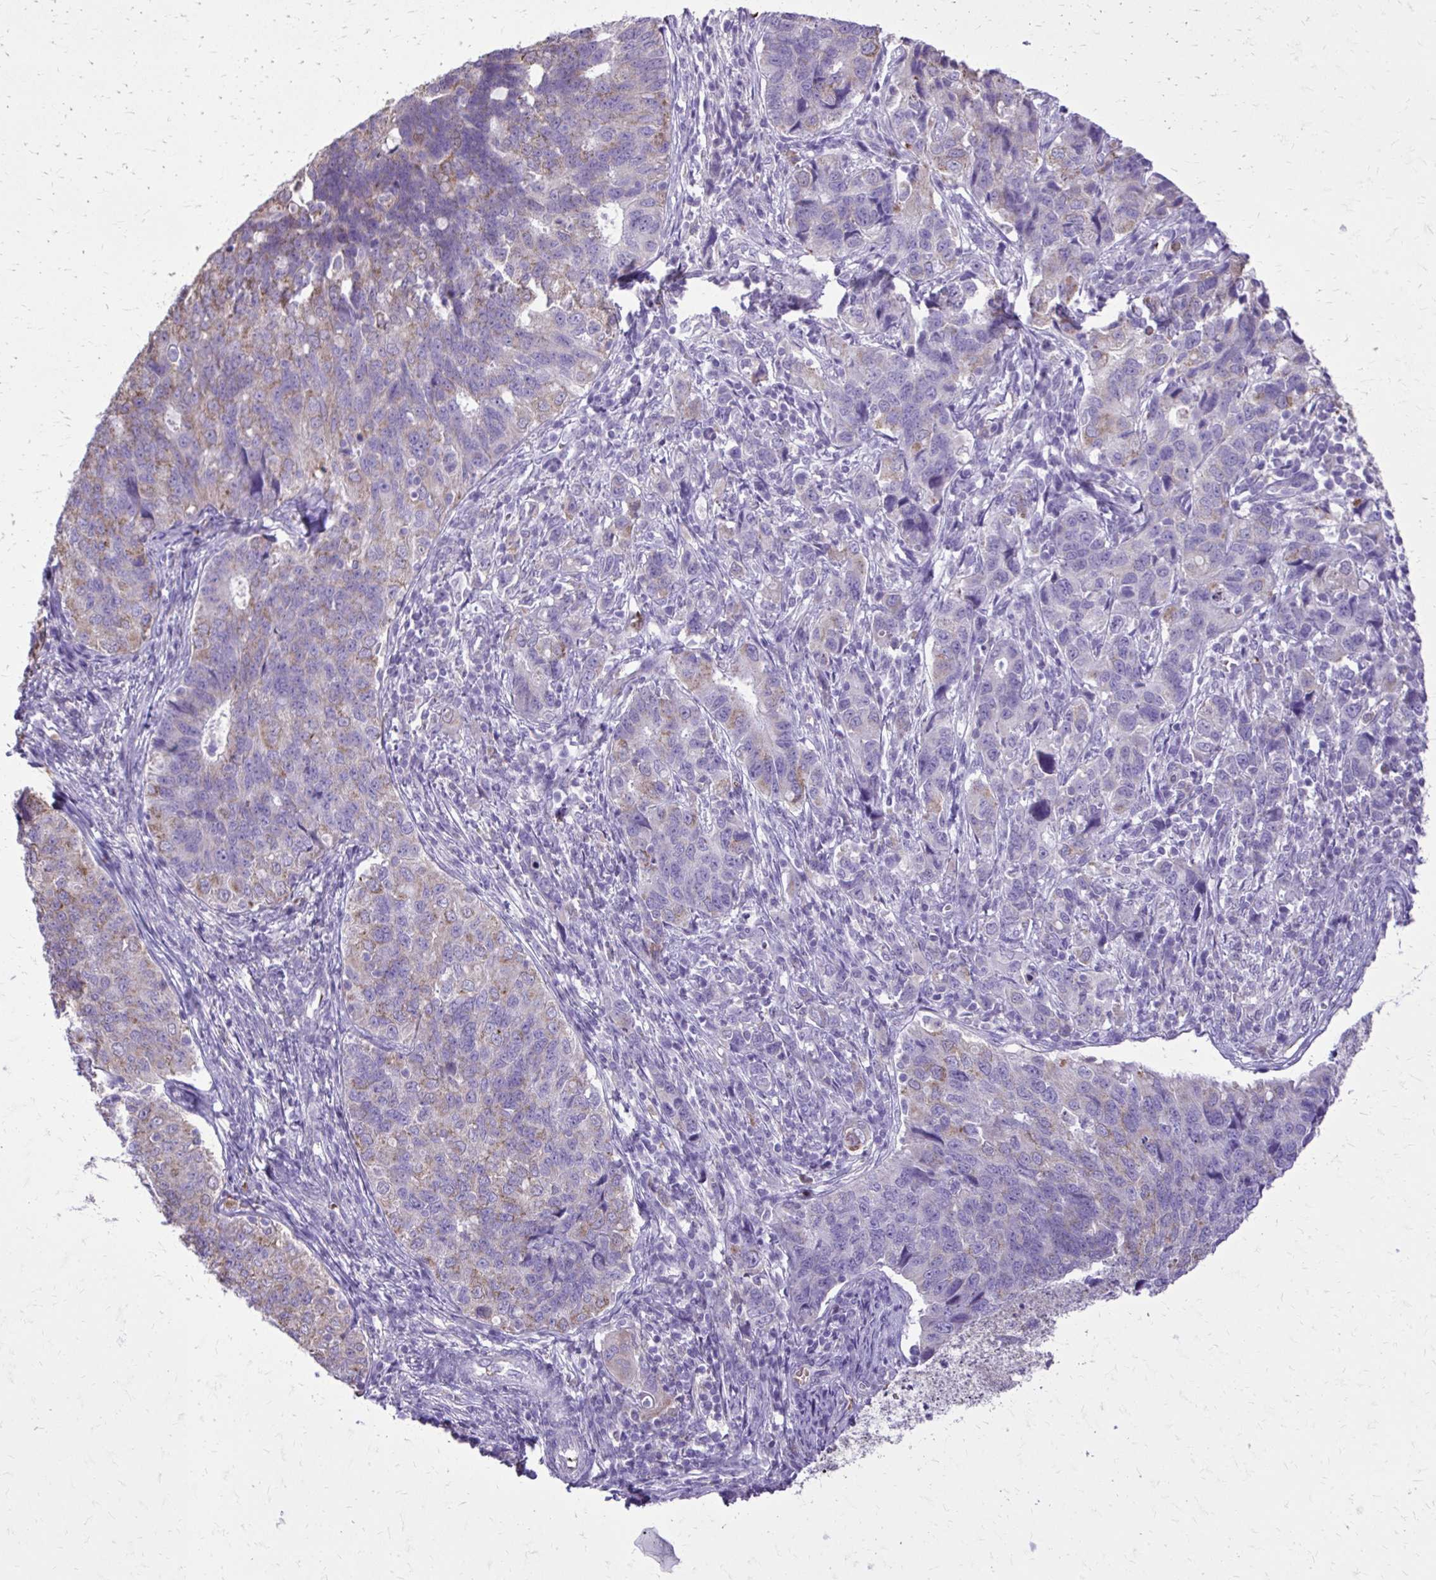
{"staining": {"intensity": "weak", "quantity": "25%-75%", "location": "cytoplasmic/membranous"}, "tissue": "endometrial cancer", "cell_type": "Tumor cells", "image_type": "cancer", "snomed": [{"axis": "morphology", "description": "Adenocarcinoma, NOS"}, {"axis": "topography", "description": "Endometrium"}], "caption": "Immunohistochemical staining of endometrial cancer reveals low levels of weak cytoplasmic/membranous staining in about 25%-75% of tumor cells.", "gene": "CAT", "patient": {"sex": "female", "age": 43}}